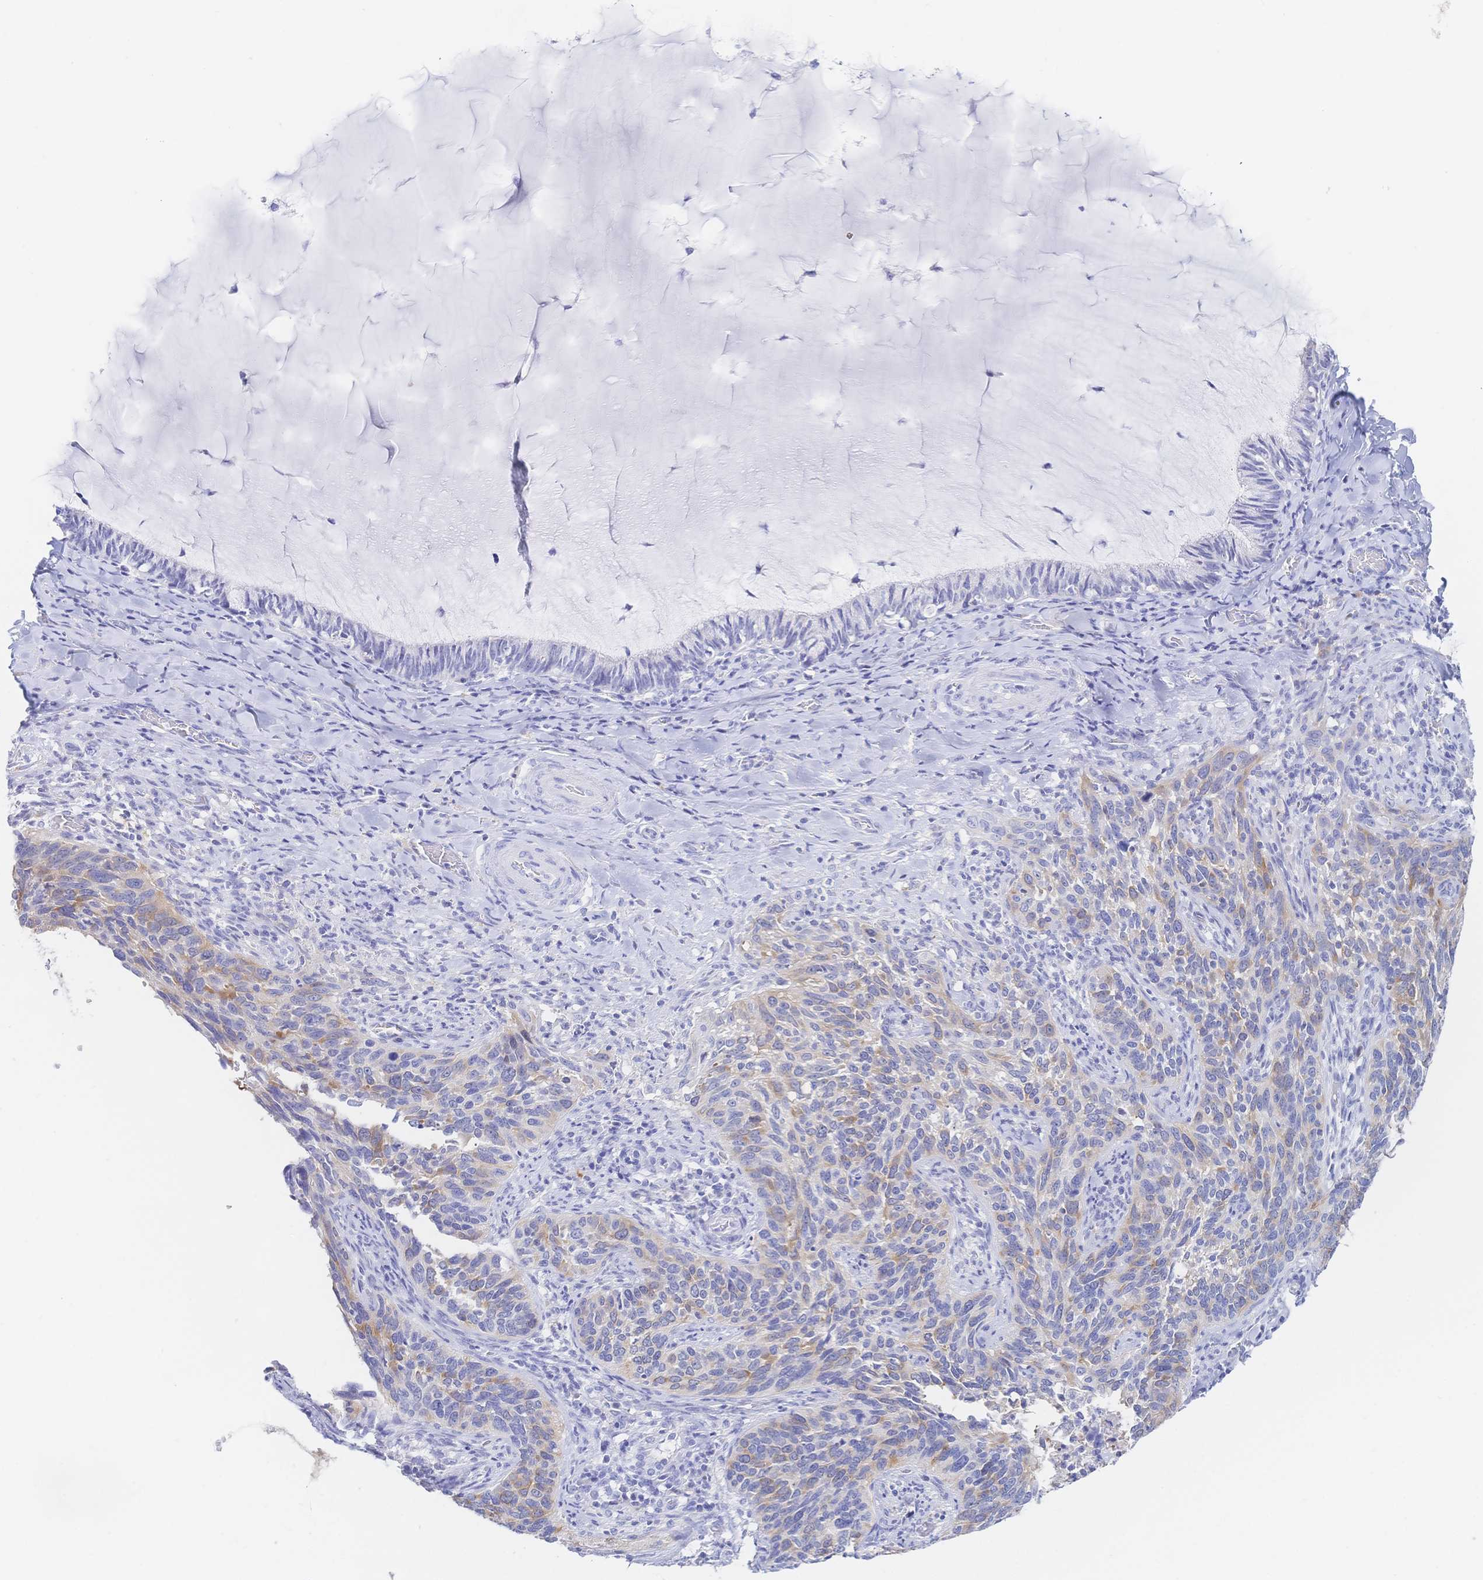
{"staining": {"intensity": "weak", "quantity": "25%-75%", "location": "cytoplasmic/membranous"}, "tissue": "cervical cancer", "cell_type": "Tumor cells", "image_type": "cancer", "snomed": [{"axis": "morphology", "description": "Squamous cell carcinoma, NOS"}, {"axis": "topography", "description": "Cervix"}], "caption": "Cervical cancer stained with a protein marker reveals weak staining in tumor cells.", "gene": "RRM1", "patient": {"sex": "female", "age": 51}}